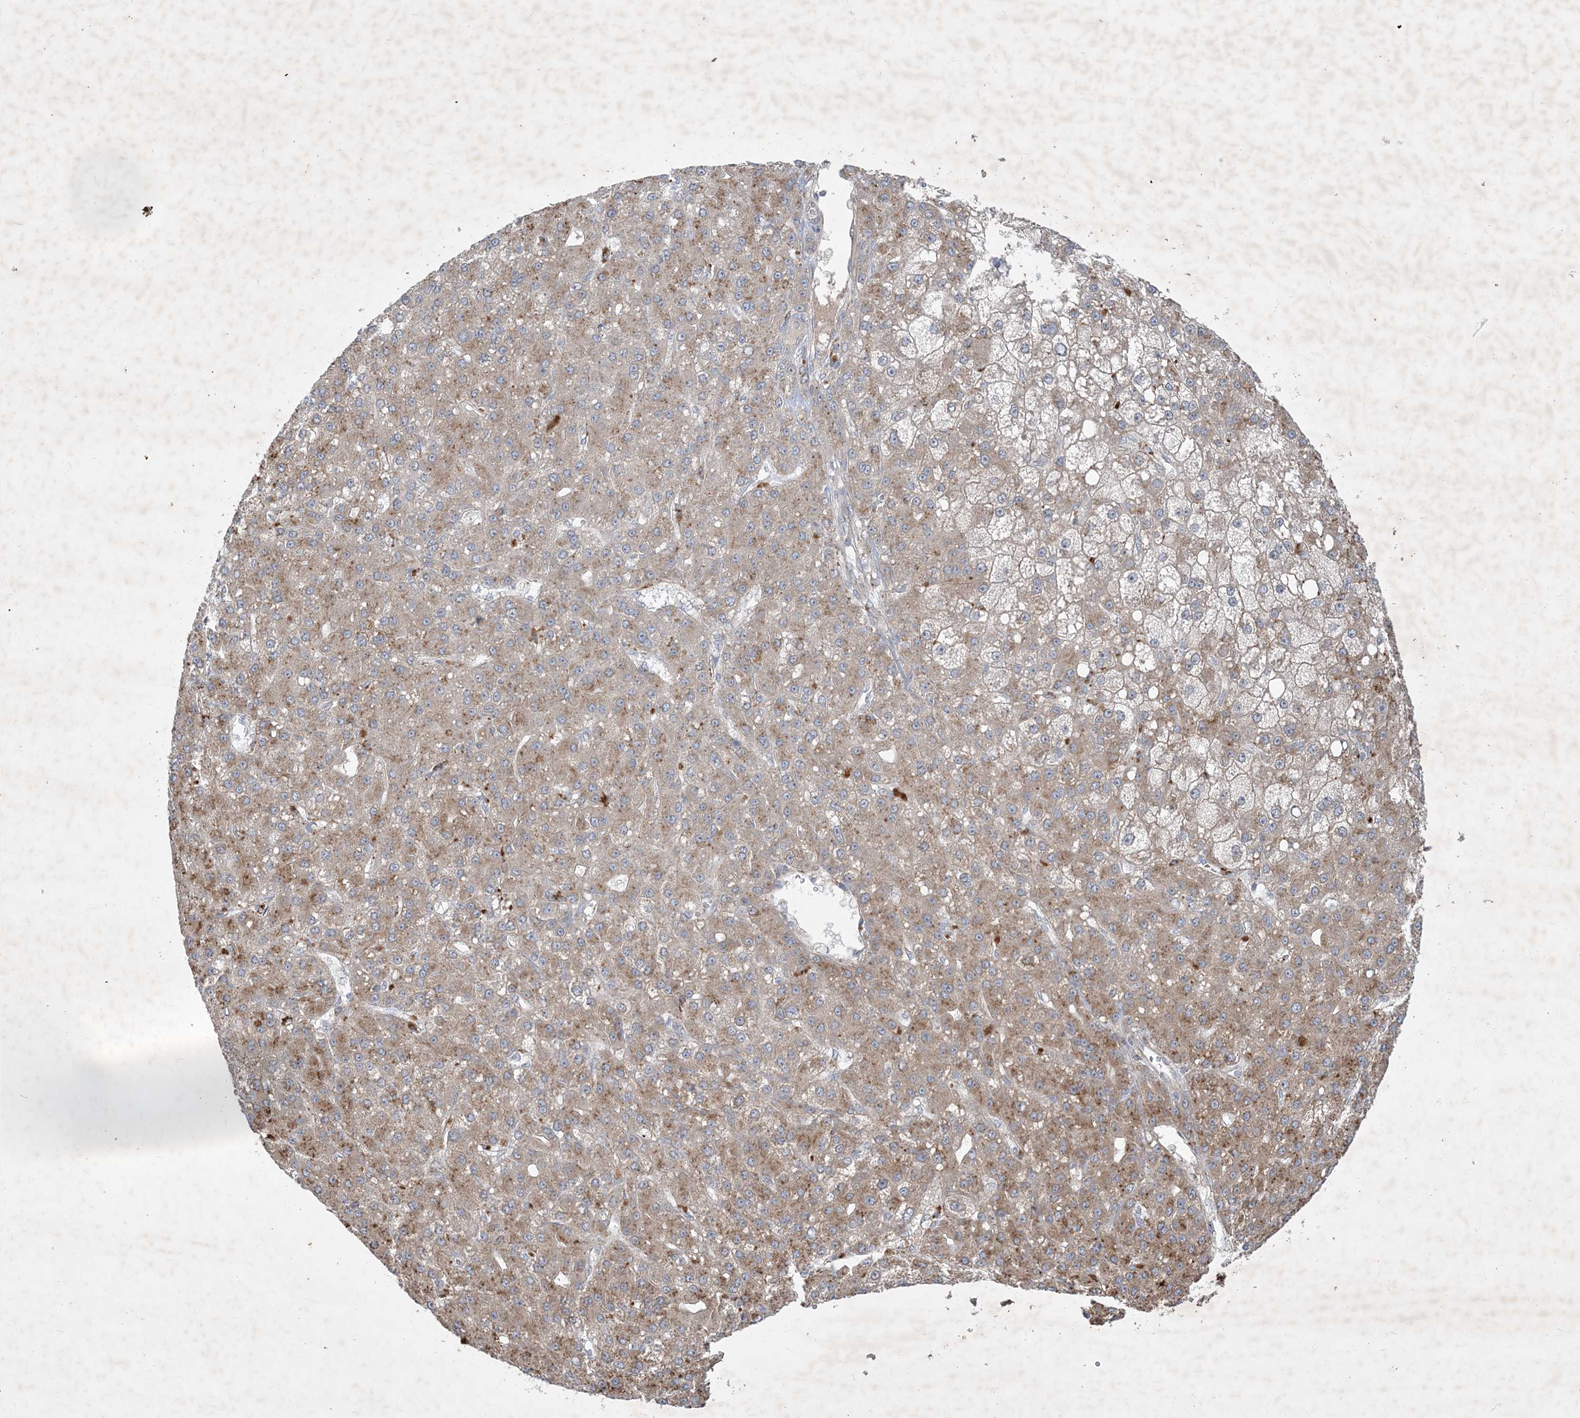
{"staining": {"intensity": "moderate", "quantity": ">75%", "location": "cytoplasmic/membranous"}, "tissue": "liver cancer", "cell_type": "Tumor cells", "image_type": "cancer", "snomed": [{"axis": "morphology", "description": "Carcinoma, Hepatocellular, NOS"}, {"axis": "topography", "description": "Liver"}], "caption": "High-power microscopy captured an immunohistochemistry (IHC) histopathology image of liver cancer, revealing moderate cytoplasmic/membranous expression in approximately >75% of tumor cells.", "gene": "MRPS18A", "patient": {"sex": "male", "age": 67}}